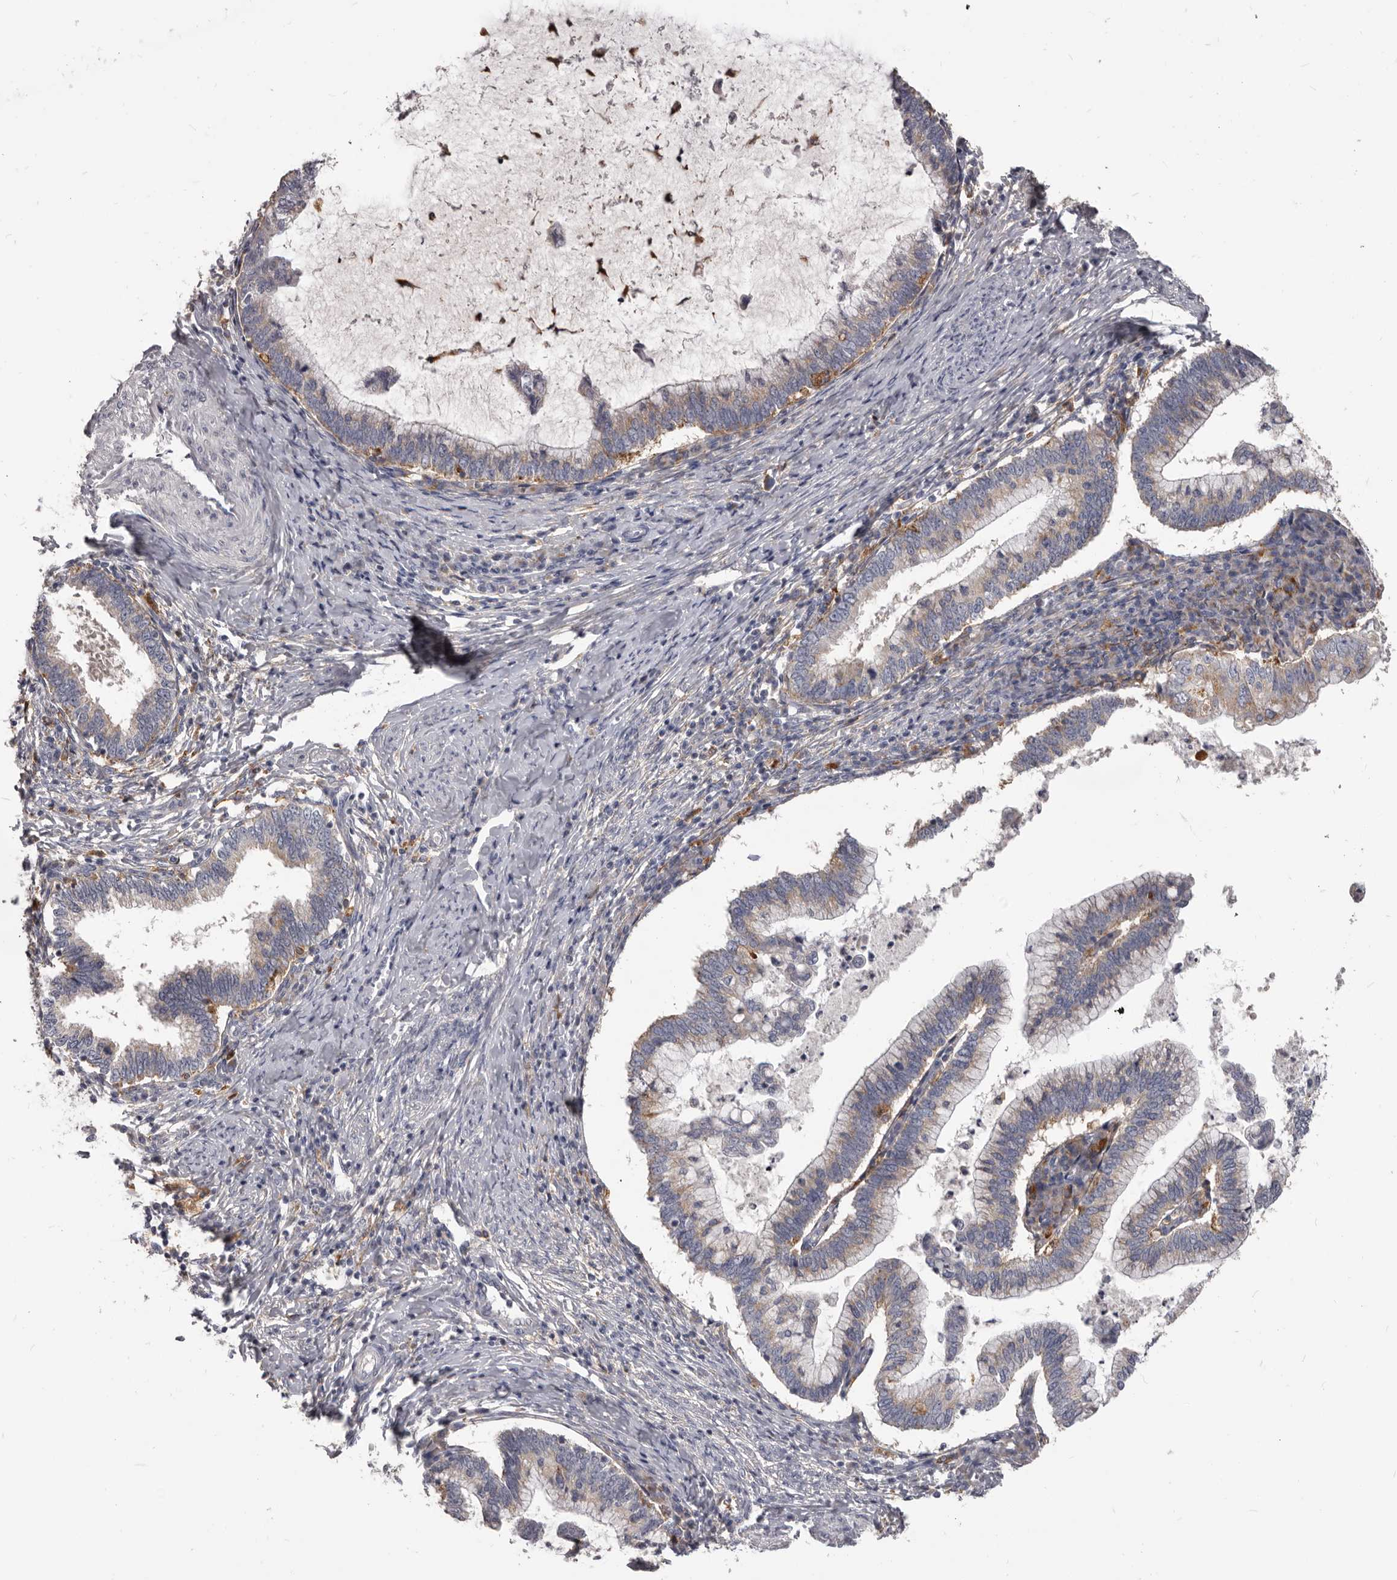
{"staining": {"intensity": "weak", "quantity": "25%-75%", "location": "cytoplasmic/membranous"}, "tissue": "cervical cancer", "cell_type": "Tumor cells", "image_type": "cancer", "snomed": [{"axis": "morphology", "description": "Adenocarcinoma, NOS"}, {"axis": "topography", "description": "Cervix"}], "caption": "IHC histopathology image of human cervical adenocarcinoma stained for a protein (brown), which reveals low levels of weak cytoplasmic/membranous expression in approximately 25%-75% of tumor cells.", "gene": "PI4K2A", "patient": {"sex": "female", "age": 36}}